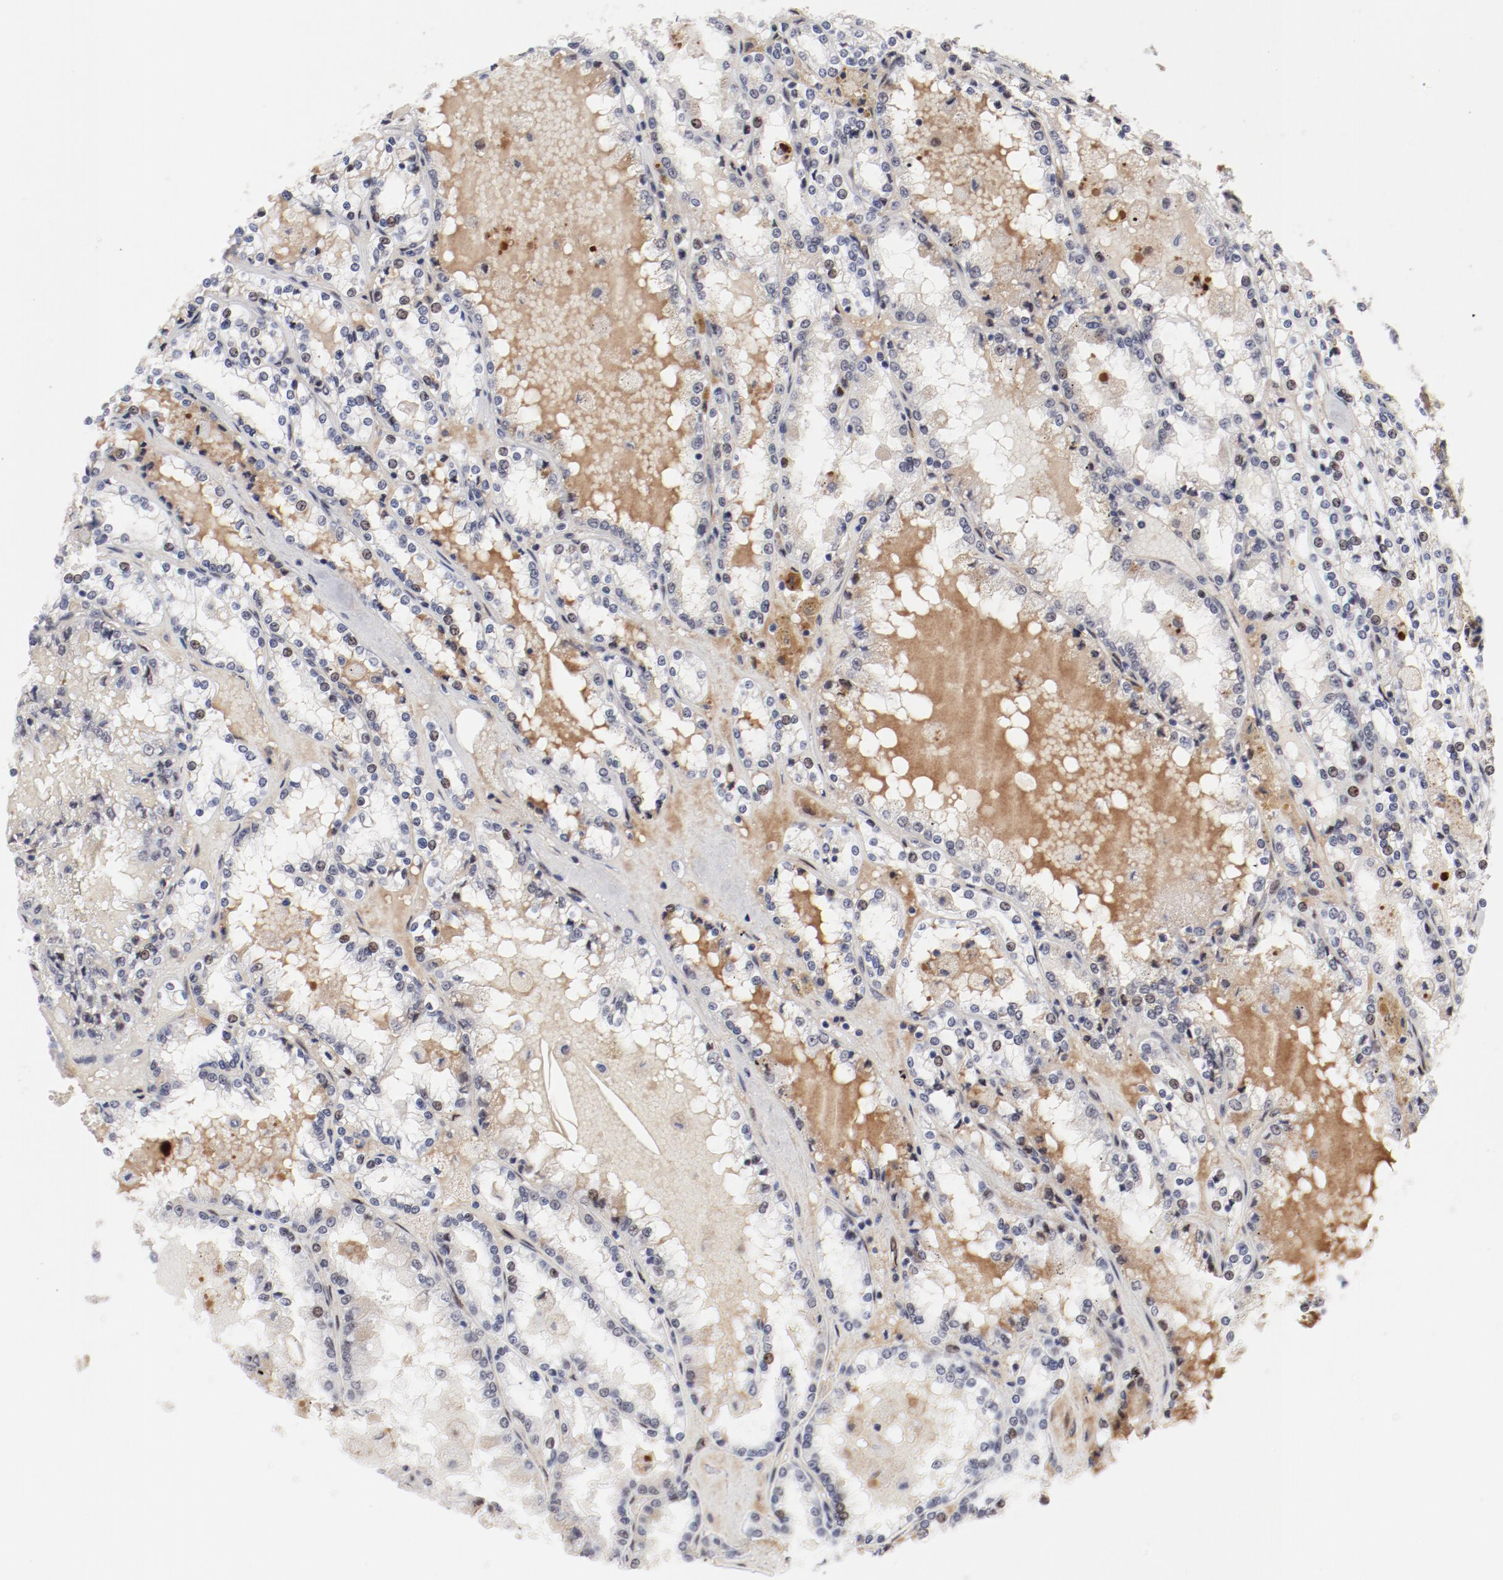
{"staining": {"intensity": "weak", "quantity": "<25%", "location": "nuclear"}, "tissue": "renal cancer", "cell_type": "Tumor cells", "image_type": "cancer", "snomed": [{"axis": "morphology", "description": "Adenocarcinoma, NOS"}, {"axis": "topography", "description": "Kidney"}], "caption": "This is a histopathology image of immunohistochemistry (IHC) staining of renal cancer, which shows no positivity in tumor cells. (DAB immunohistochemistry (IHC), high magnification).", "gene": "FSCB", "patient": {"sex": "female", "age": 56}}